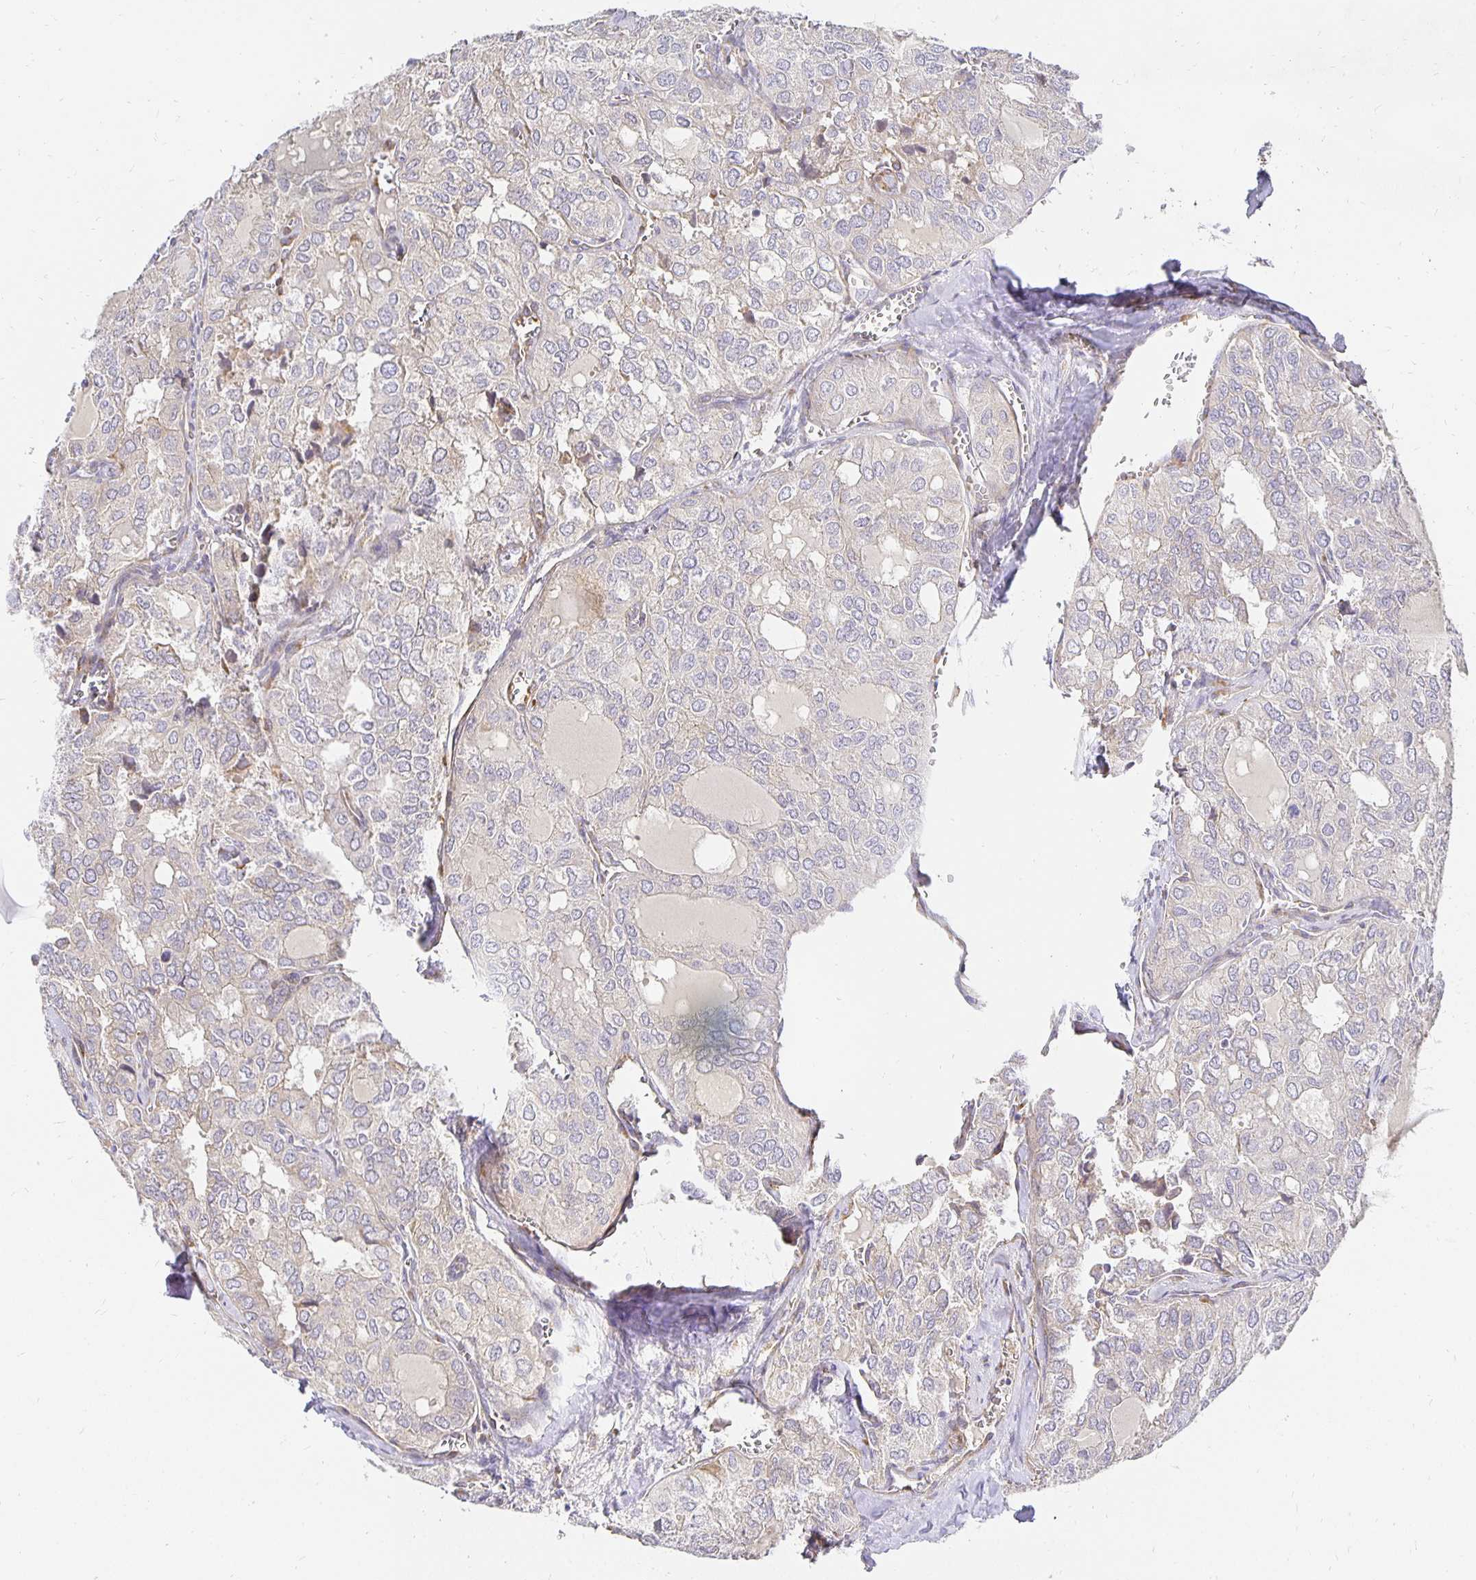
{"staining": {"intensity": "negative", "quantity": "none", "location": "none"}, "tissue": "thyroid cancer", "cell_type": "Tumor cells", "image_type": "cancer", "snomed": [{"axis": "morphology", "description": "Follicular adenoma carcinoma, NOS"}, {"axis": "topography", "description": "Thyroid gland"}], "caption": "A histopathology image of thyroid follicular adenoma carcinoma stained for a protein demonstrates no brown staining in tumor cells.", "gene": "PLOD1", "patient": {"sex": "male", "age": 75}}